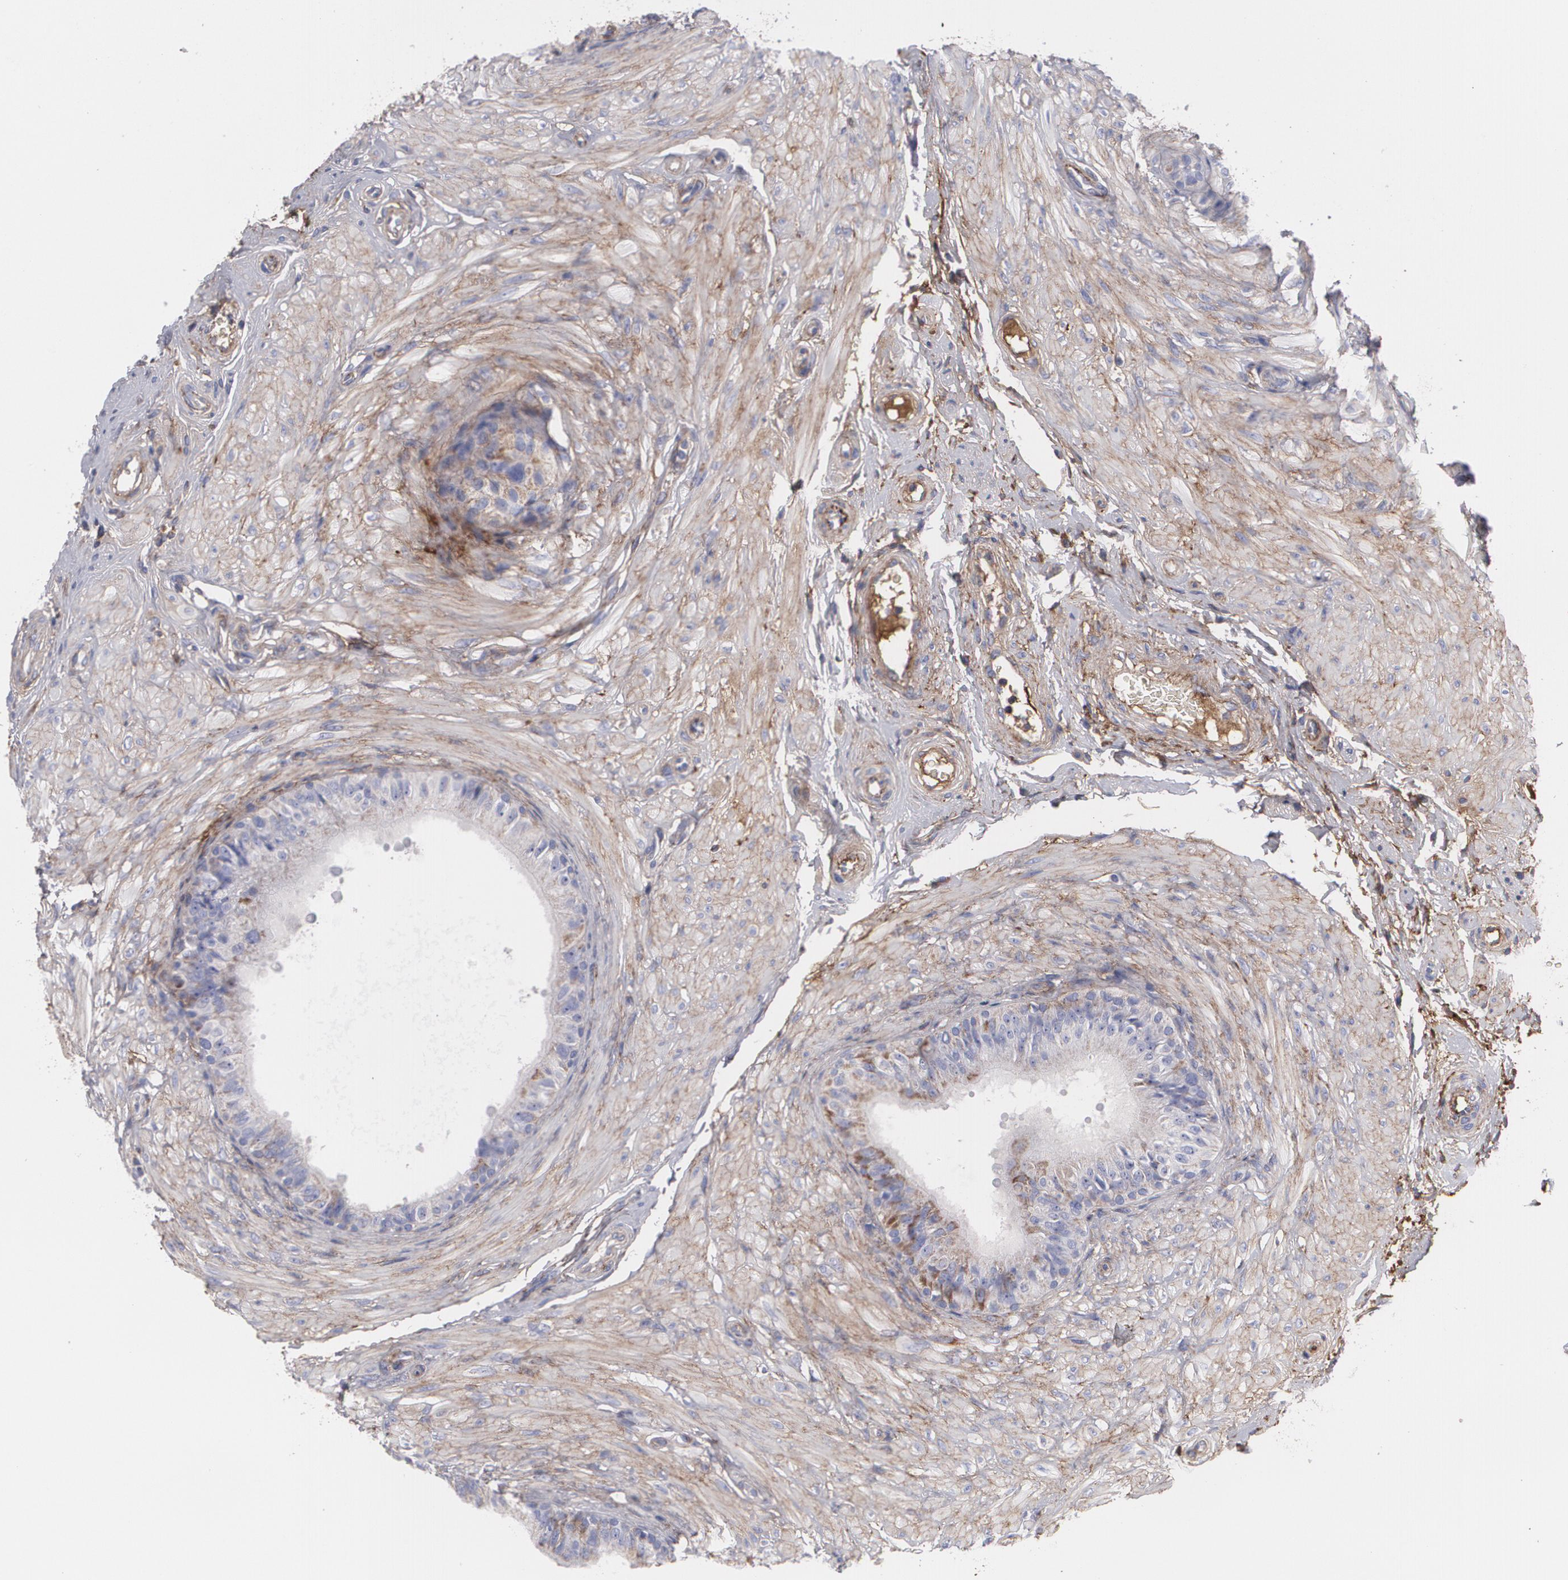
{"staining": {"intensity": "weak", "quantity": "25%-75%", "location": "cytoplasmic/membranous"}, "tissue": "epididymis", "cell_type": "Glandular cells", "image_type": "normal", "snomed": [{"axis": "morphology", "description": "Normal tissue, NOS"}, {"axis": "topography", "description": "Epididymis"}], "caption": "The micrograph exhibits staining of unremarkable epididymis, revealing weak cytoplasmic/membranous protein staining (brown color) within glandular cells.", "gene": "FBLN1", "patient": {"sex": "male", "age": 68}}